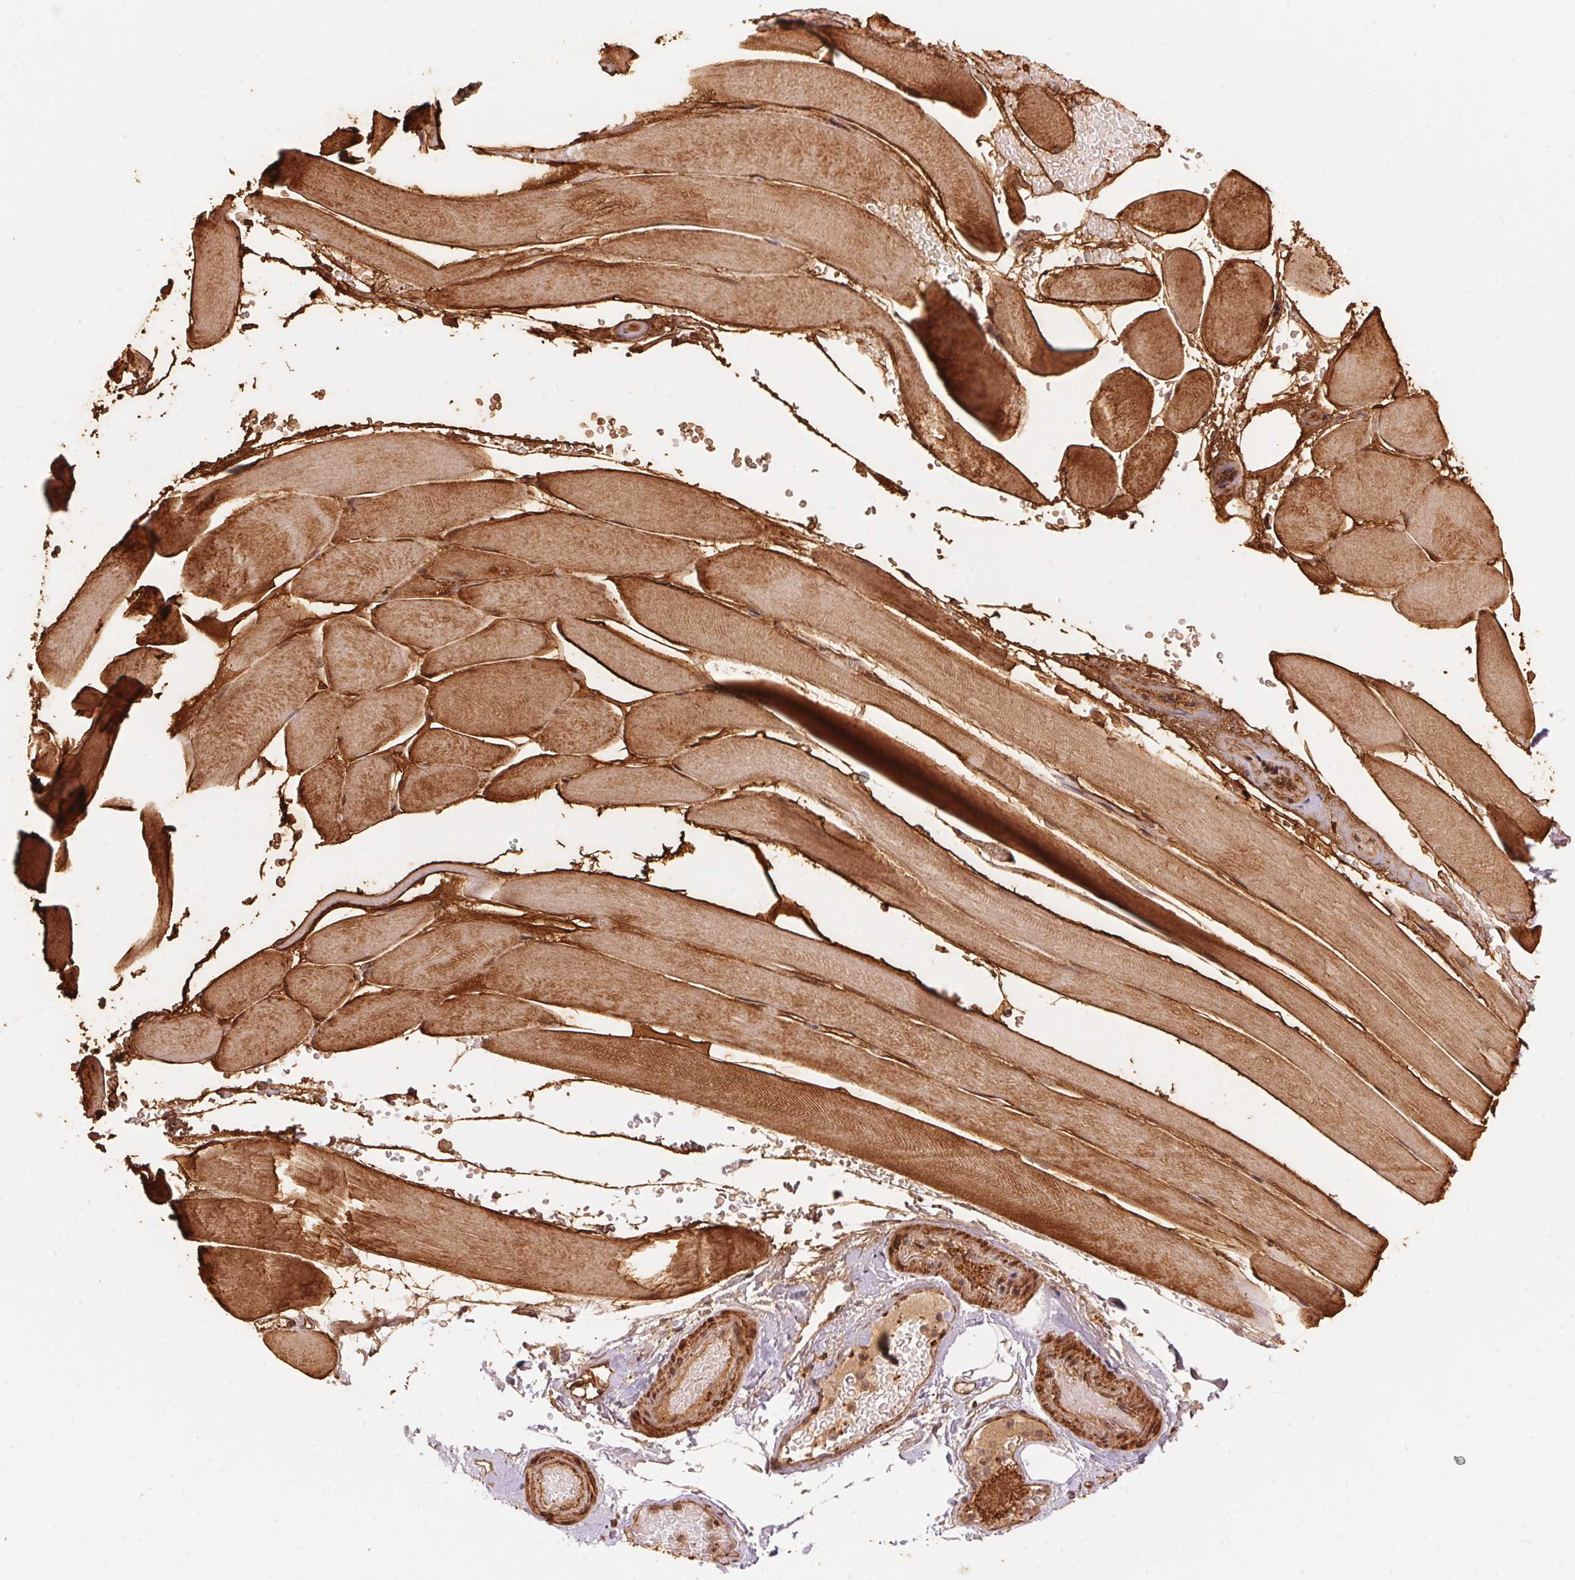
{"staining": {"intensity": "strong", "quantity": ">75%", "location": "cytoplasmic/membranous,nuclear"}, "tissue": "skeletal muscle", "cell_type": "Myocytes", "image_type": "normal", "snomed": [{"axis": "morphology", "description": "Normal tissue, NOS"}, {"axis": "topography", "description": "Skeletal muscle"}], "caption": "Protein staining of unremarkable skeletal muscle demonstrates strong cytoplasmic/membranous,nuclear staining in about >75% of myocytes.", "gene": "TNIP2", "patient": {"sex": "female", "age": 37}}